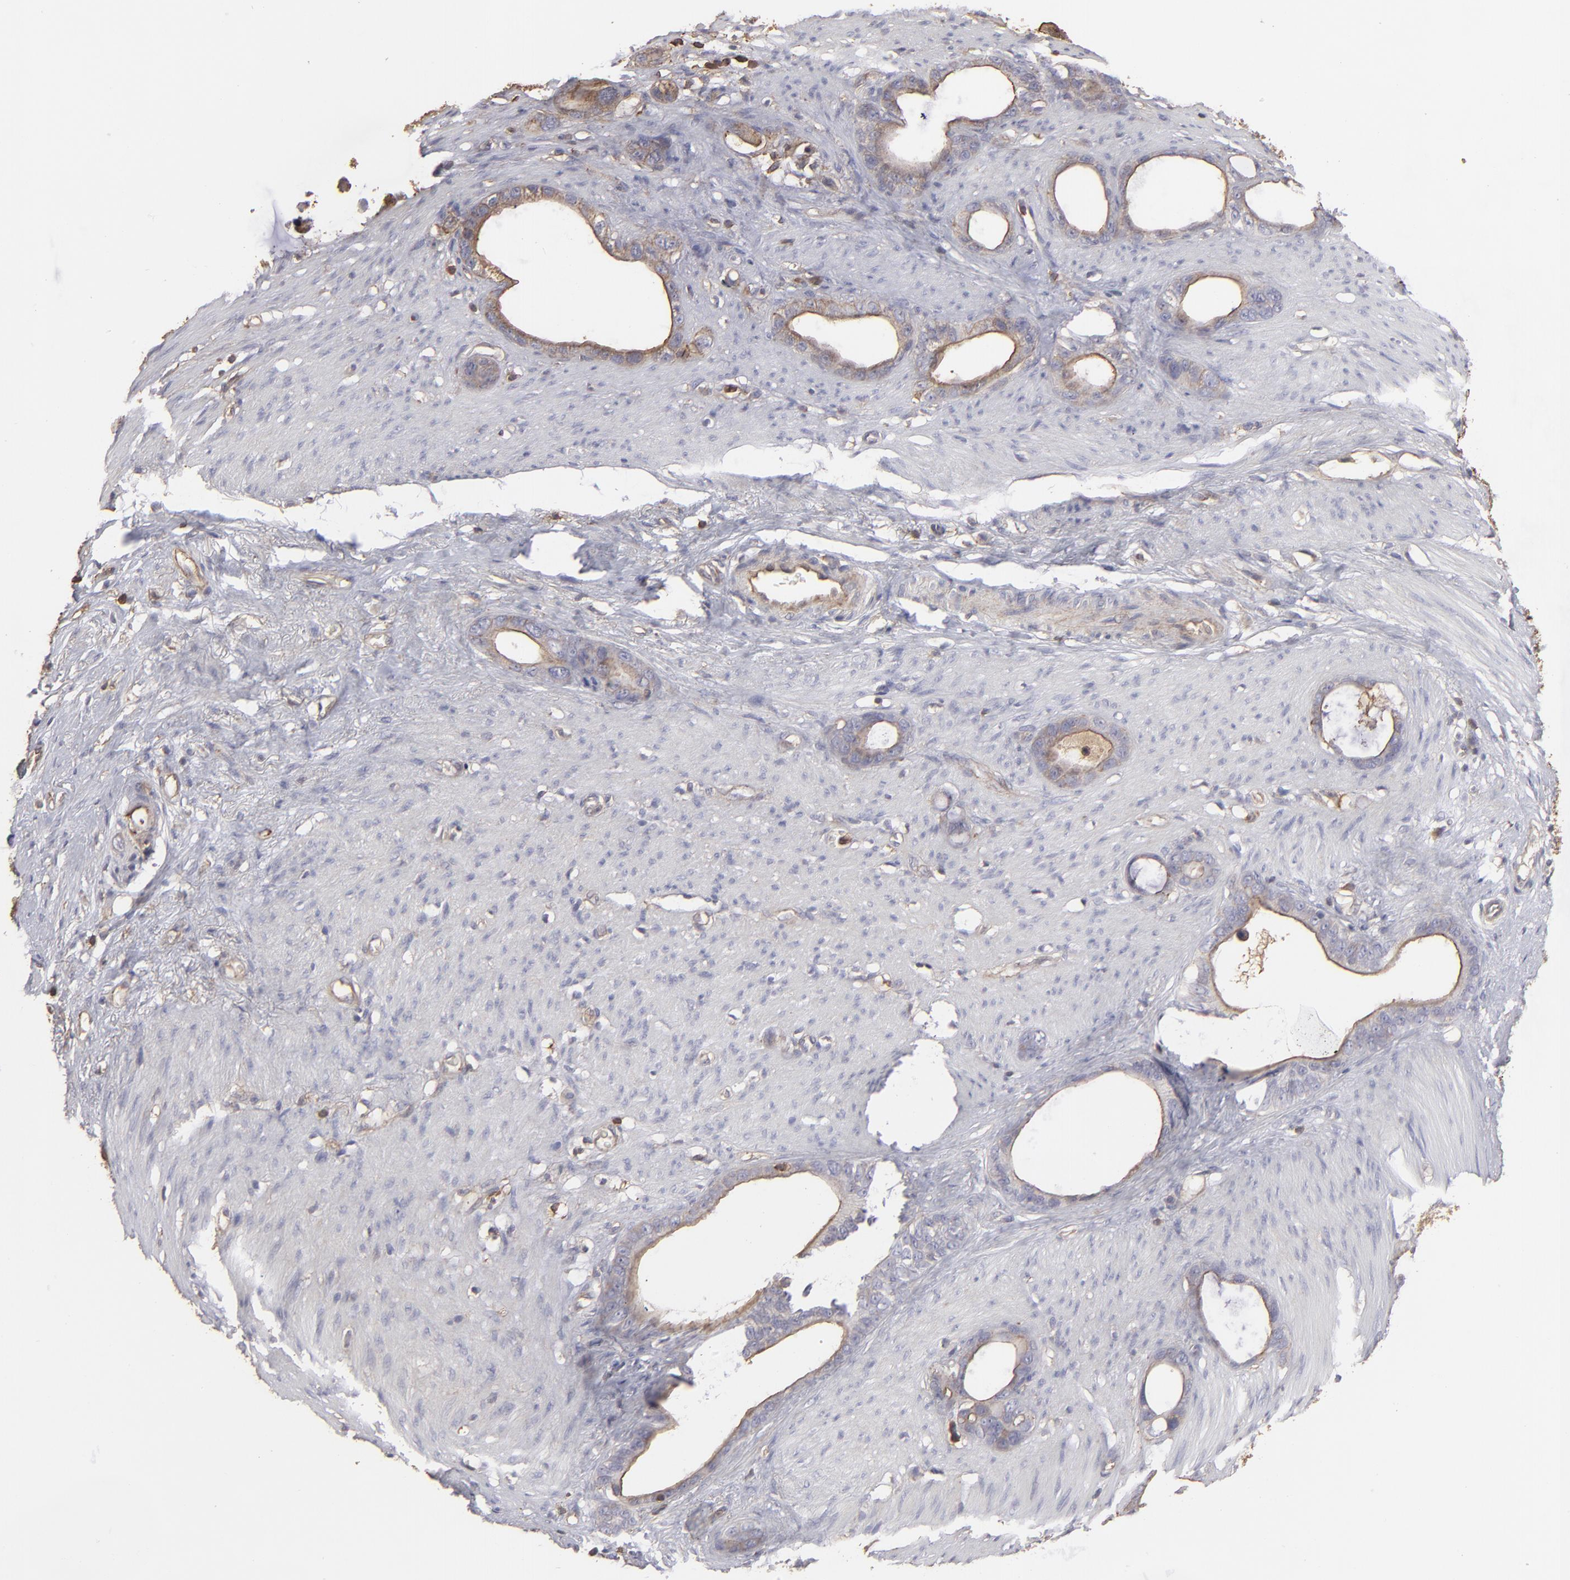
{"staining": {"intensity": "weak", "quantity": ">75%", "location": "cytoplasmic/membranous"}, "tissue": "stomach cancer", "cell_type": "Tumor cells", "image_type": "cancer", "snomed": [{"axis": "morphology", "description": "Adenocarcinoma, NOS"}, {"axis": "topography", "description": "Stomach"}], "caption": "Immunohistochemistry micrograph of neoplastic tissue: human stomach cancer stained using IHC exhibits low levels of weak protein expression localized specifically in the cytoplasmic/membranous of tumor cells, appearing as a cytoplasmic/membranous brown color.", "gene": "ACTB", "patient": {"sex": "female", "age": 75}}